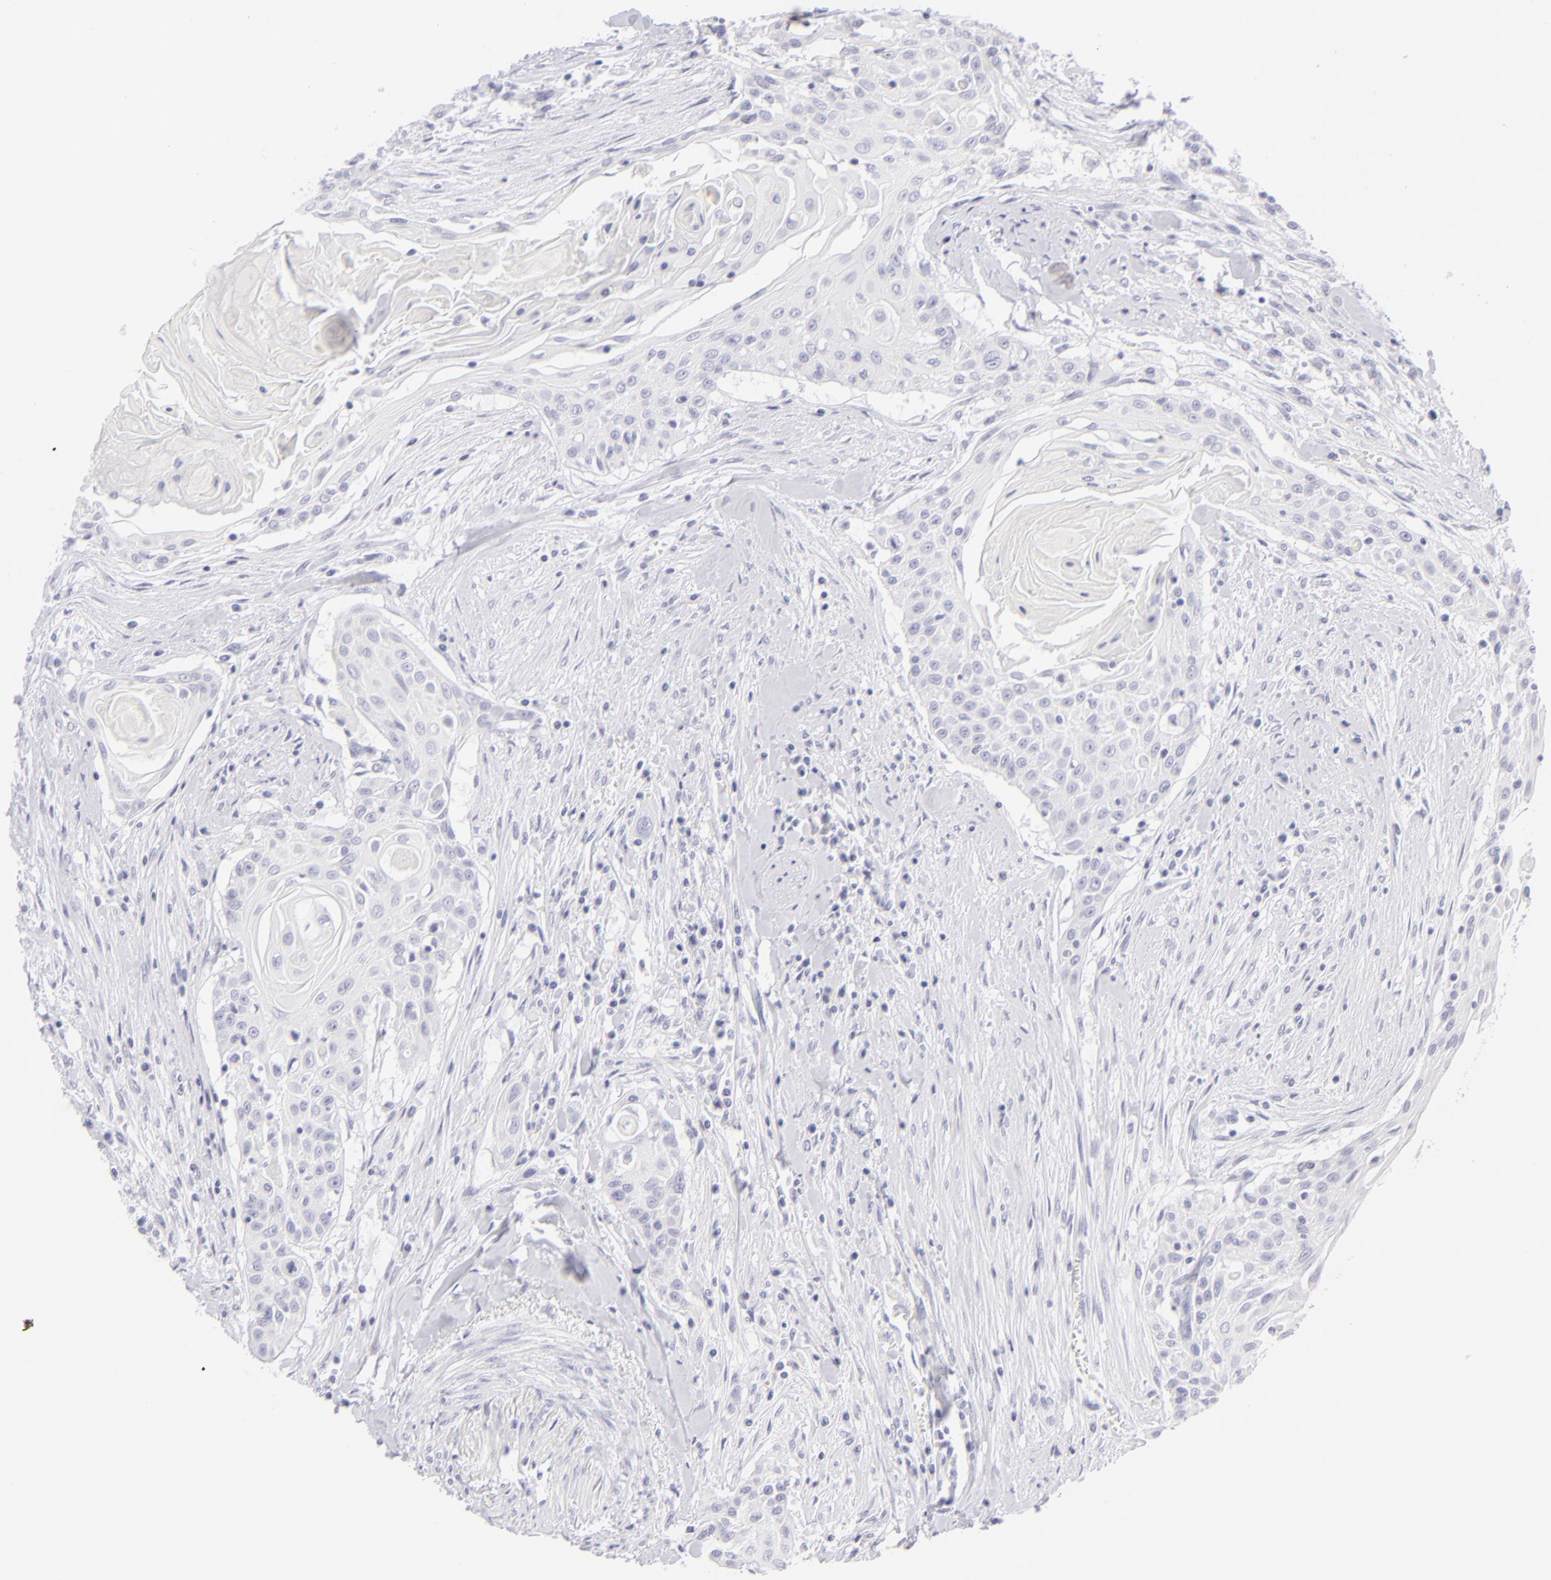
{"staining": {"intensity": "negative", "quantity": "none", "location": "none"}, "tissue": "head and neck cancer", "cell_type": "Tumor cells", "image_type": "cancer", "snomed": [{"axis": "morphology", "description": "Squamous cell carcinoma, NOS"}, {"axis": "morphology", "description": "Squamous cell carcinoma, metastatic, NOS"}, {"axis": "topography", "description": "Lymph node"}, {"axis": "topography", "description": "Salivary gland"}, {"axis": "topography", "description": "Head-Neck"}], "caption": "IHC of head and neck cancer shows no staining in tumor cells. (DAB IHC visualized using brightfield microscopy, high magnification).", "gene": "FCER2", "patient": {"sex": "female", "age": 74}}